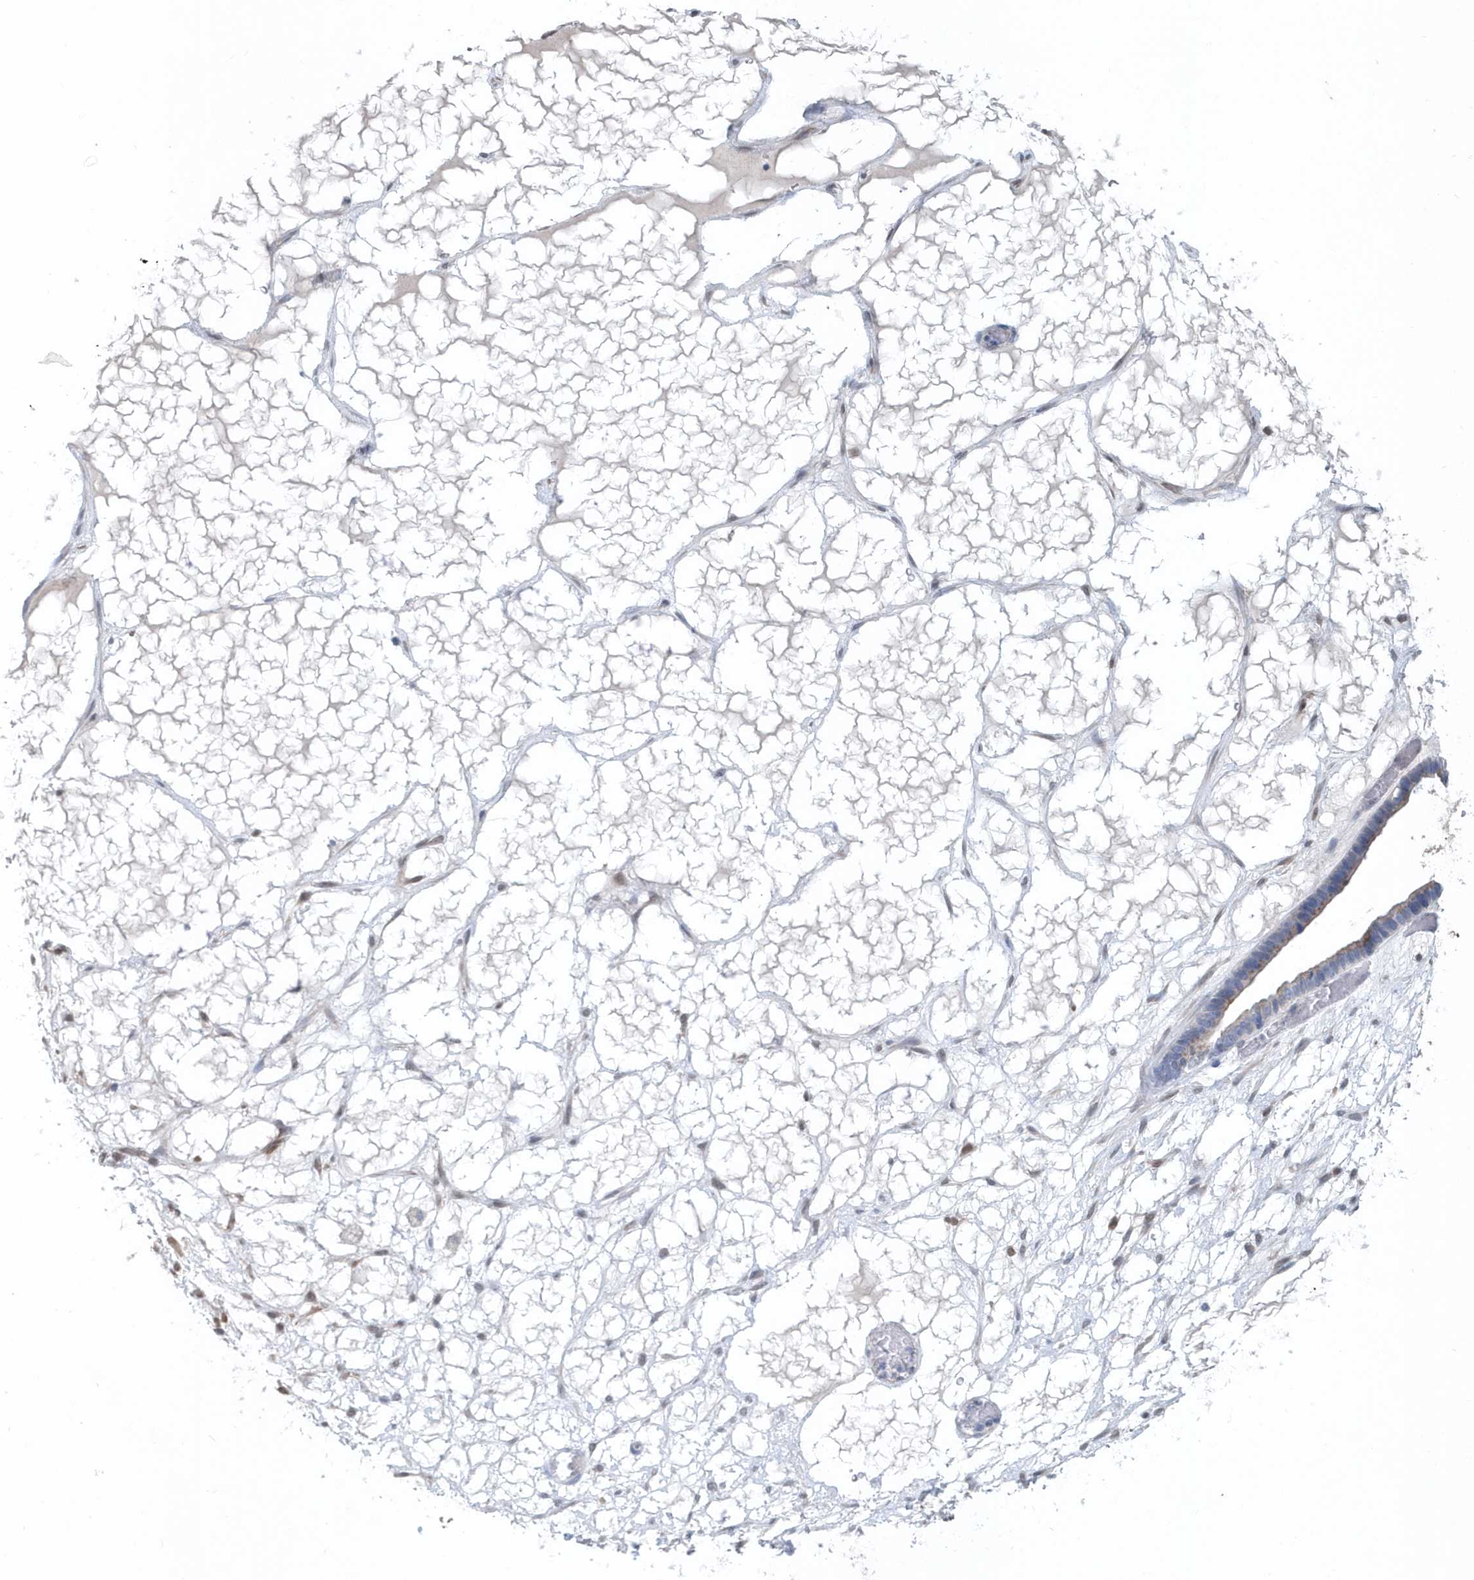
{"staining": {"intensity": "weak", "quantity": "<25%", "location": "cytoplasmic/membranous"}, "tissue": "ovarian cancer", "cell_type": "Tumor cells", "image_type": "cancer", "snomed": [{"axis": "morphology", "description": "Cystadenocarcinoma, serous, NOS"}, {"axis": "topography", "description": "Ovary"}], "caption": "A photomicrograph of human ovarian cancer (serous cystadenocarcinoma) is negative for staining in tumor cells.", "gene": "PFN2", "patient": {"sex": "female", "age": 56}}